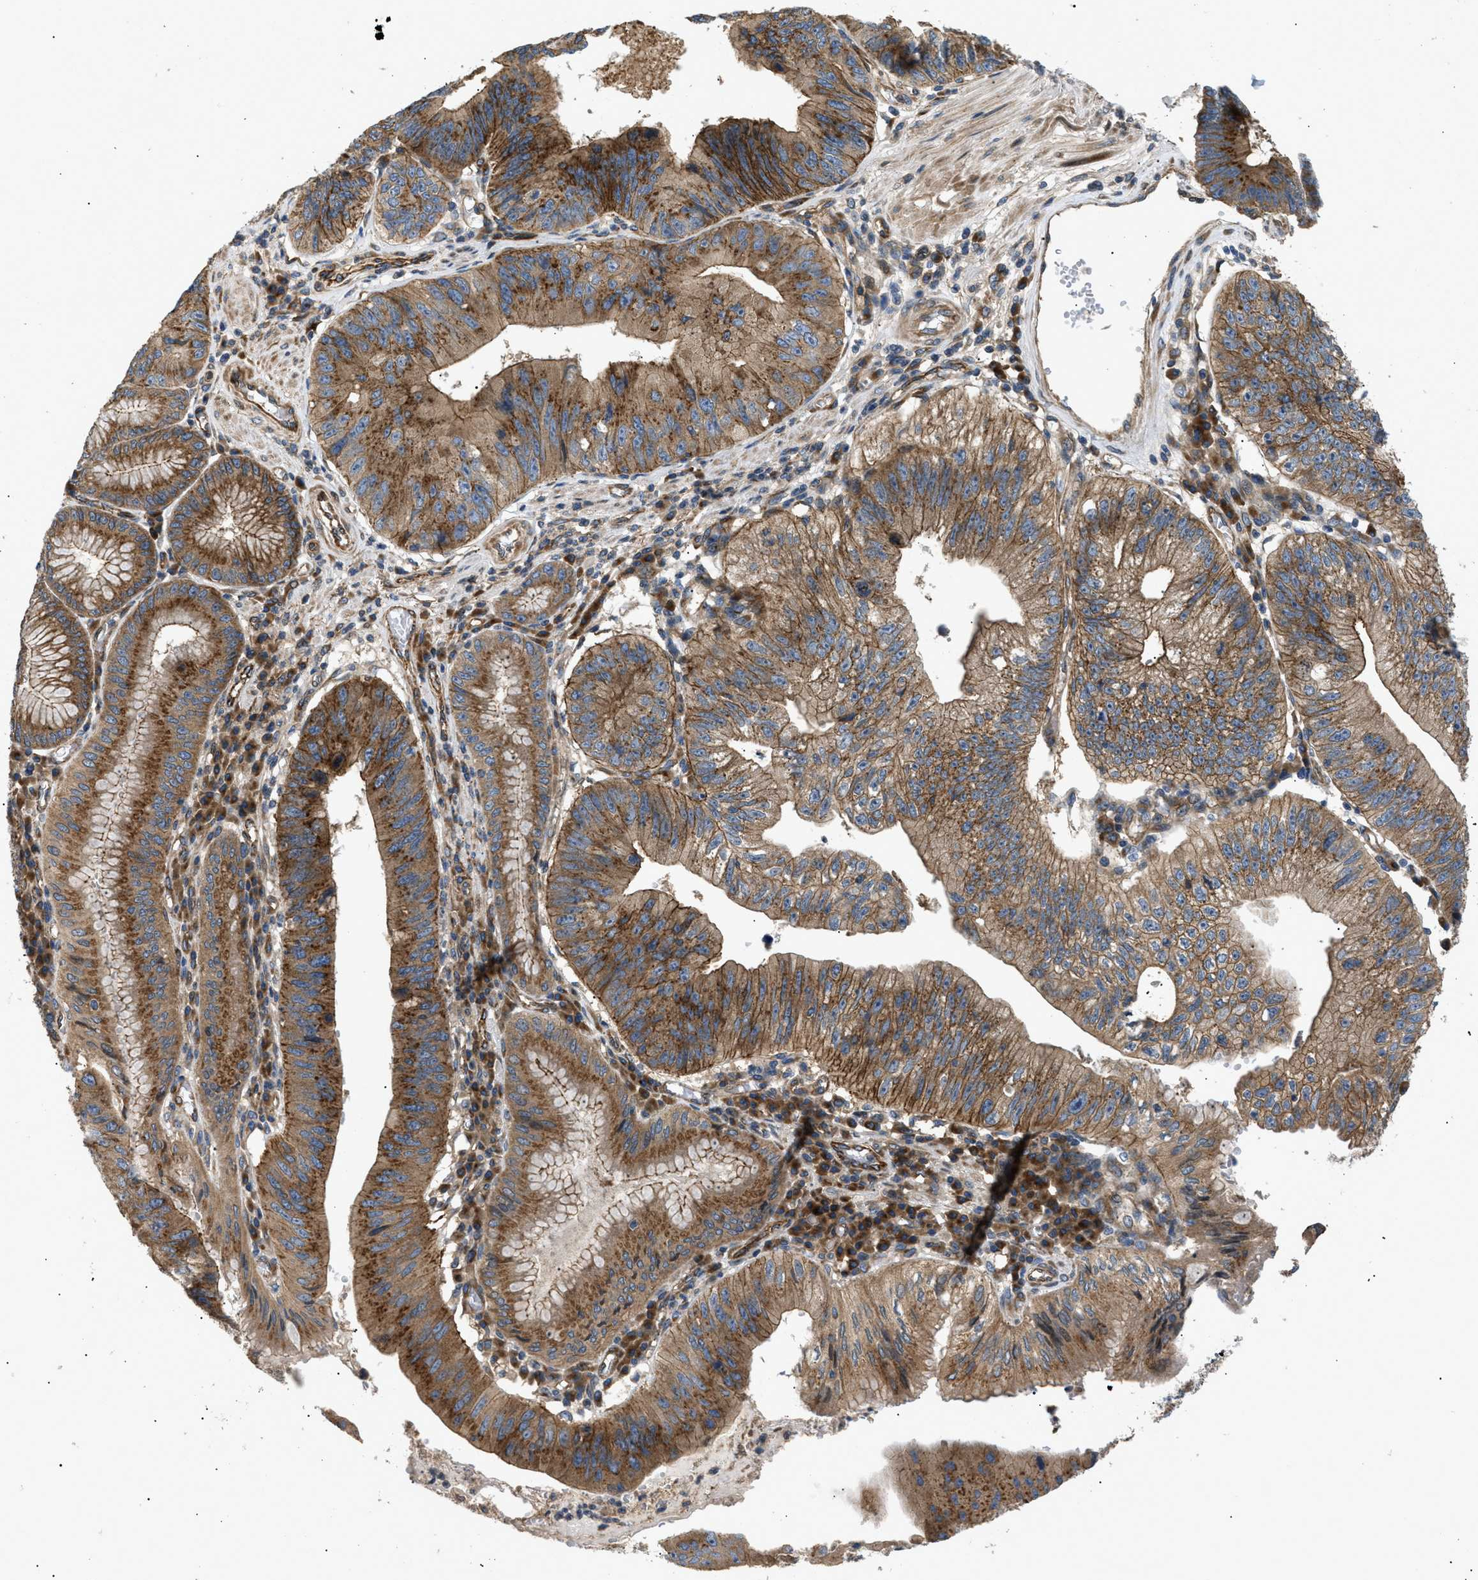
{"staining": {"intensity": "moderate", "quantity": ">75%", "location": "cytoplasmic/membranous"}, "tissue": "stomach cancer", "cell_type": "Tumor cells", "image_type": "cancer", "snomed": [{"axis": "morphology", "description": "Adenocarcinoma, NOS"}, {"axis": "topography", "description": "Stomach"}], "caption": "A micrograph showing moderate cytoplasmic/membranous staining in about >75% of tumor cells in stomach cancer, as visualized by brown immunohistochemical staining.", "gene": "LYSMD3", "patient": {"sex": "male", "age": 59}}